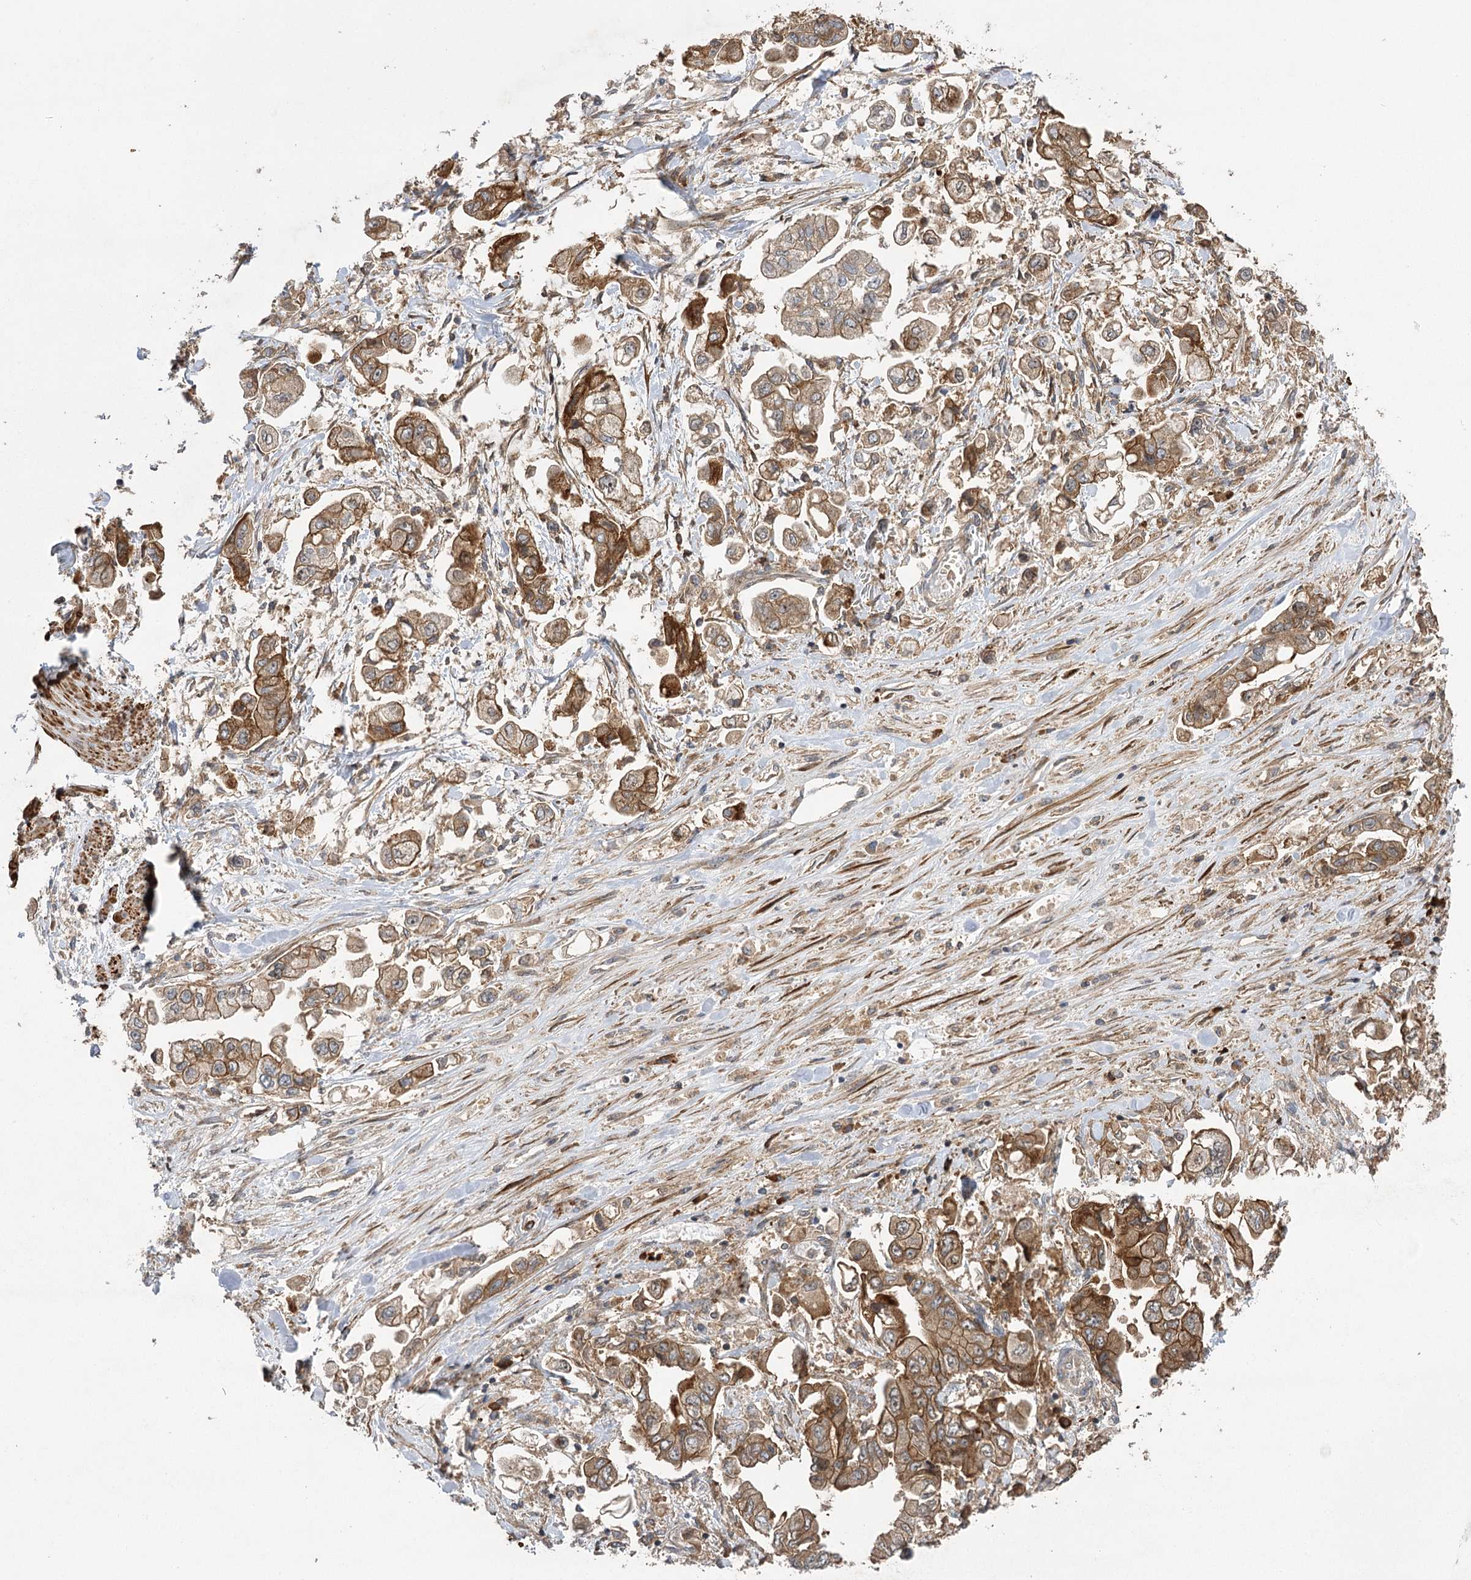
{"staining": {"intensity": "moderate", "quantity": ">75%", "location": "cytoplasmic/membranous"}, "tissue": "stomach cancer", "cell_type": "Tumor cells", "image_type": "cancer", "snomed": [{"axis": "morphology", "description": "Adenocarcinoma, NOS"}, {"axis": "topography", "description": "Stomach"}], "caption": "Tumor cells demonstrate medium levels of moderate cytoplasmic/membranous staining in about >75% of cells in adenocarcinoma (stomach). The staining was performed using DAB (3,3'-diaminobenzidine), with brown indicating positive protein expression. Nuclei are stained blue with hematoxylin.", "gene": "KCNN2", "patient": {"sex": "male", "age": 62}}